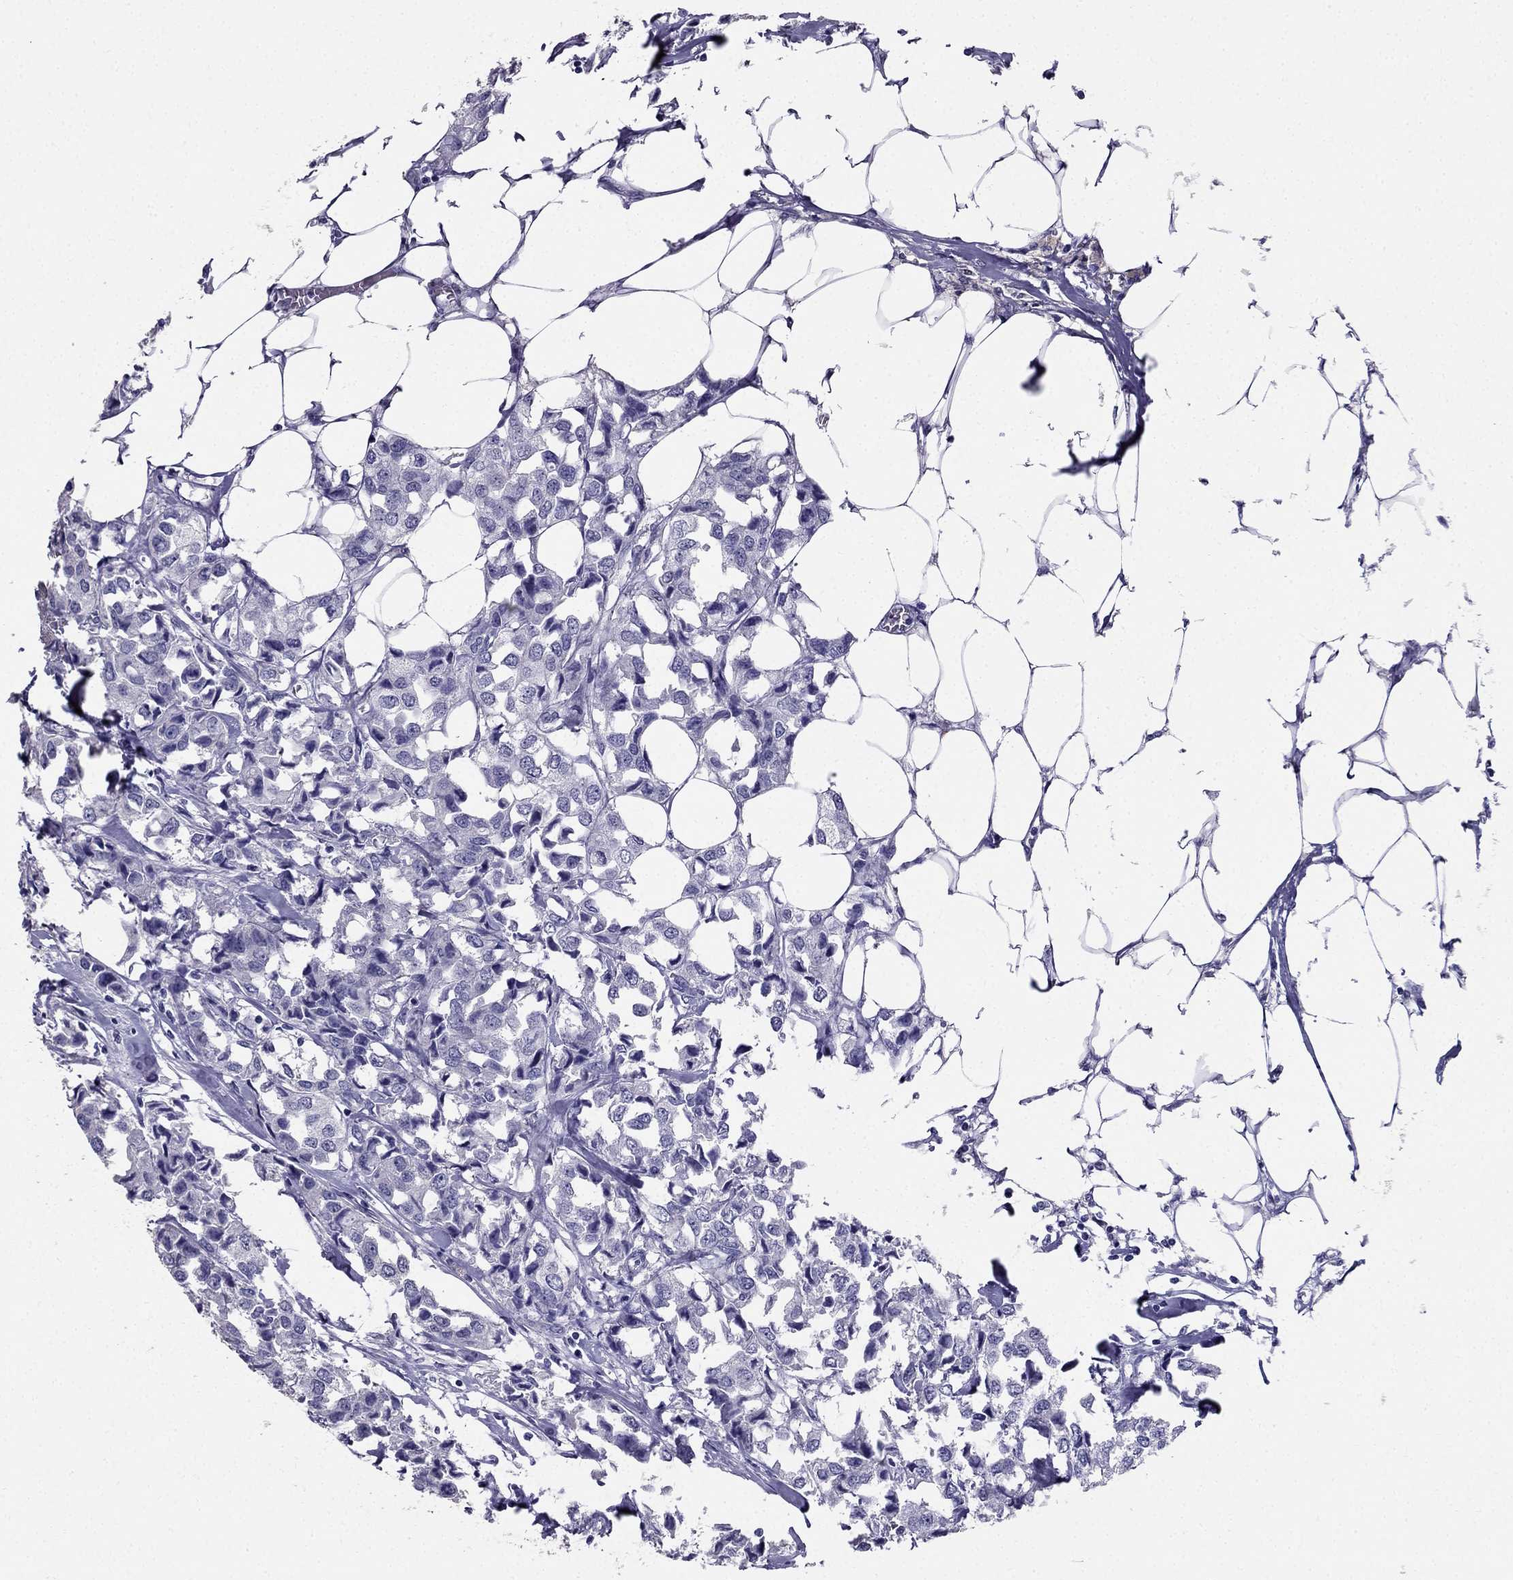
{"staining": {"intensity": "negative", "quantity": "none", "location": "none"}, "tissue": "breast cancer", "cell_type": "Tumor cells", "image_type": "cancer", "snomed": [{"axis": "morphology", "description": "Duct carcinoma"}, {"axis": "topography", "description": "Breast"}], "caption": "IHC of breast cancer (infiltrating ductal carcinoma) exhibits no staining in tumor cells.", "gene": "ARID3A", "patient": {"sex": "female", "age": 80}}